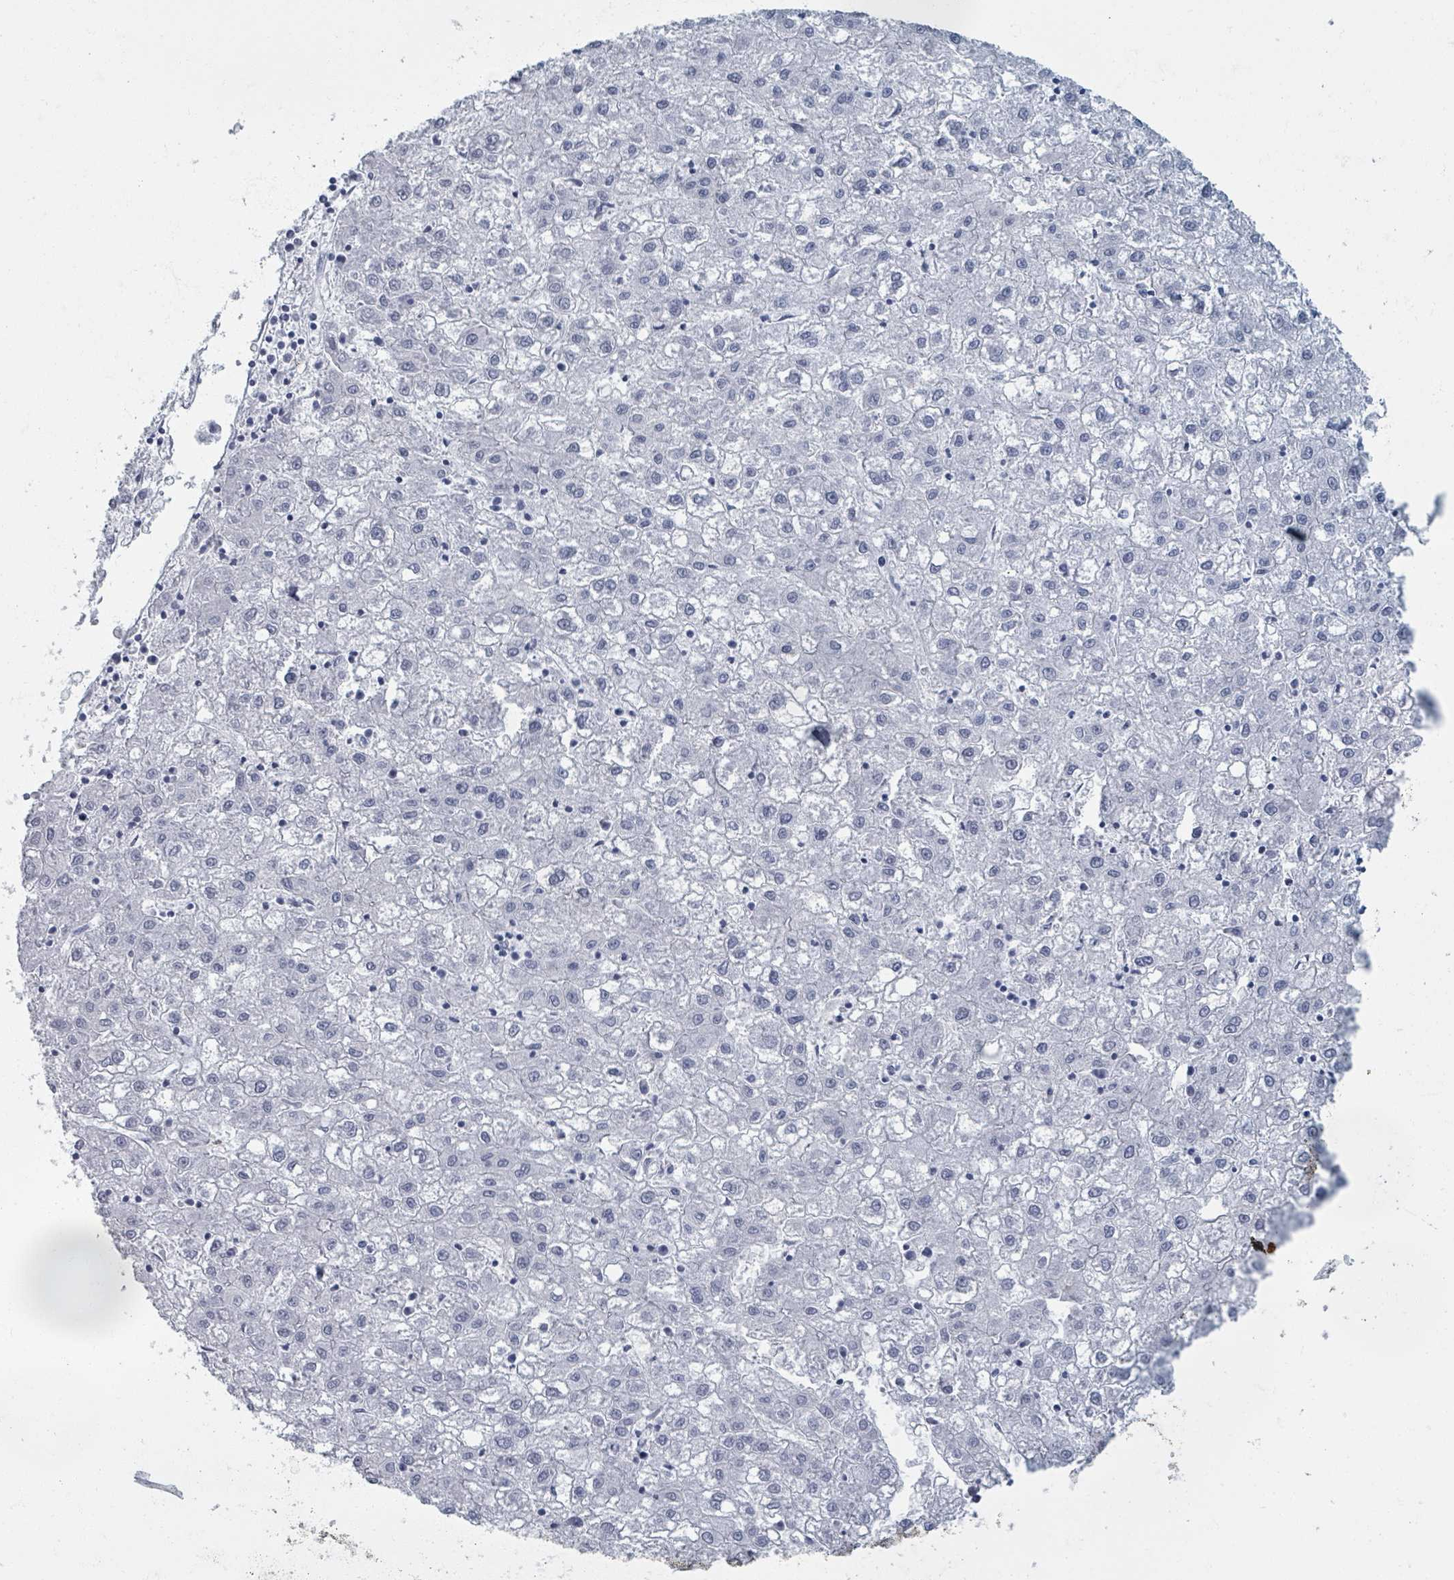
{"staining": {"intensity": "negative", "quantity": "none", "location": "none"}, "tissue": "liver cancer", "cell_type": "Tumor cells", "image_type": "cancer", "snomed": [{"axis": "morphology", "description": "Carcinoma, Hepatocellular, NOS"}, {"axis": "topography", "description": "Liver"}], "caption": "There is no significant staining in tumor cells of liver cancer.", "gene": "TAS2R1", "patient": {"sex": "male", "age": 72}}